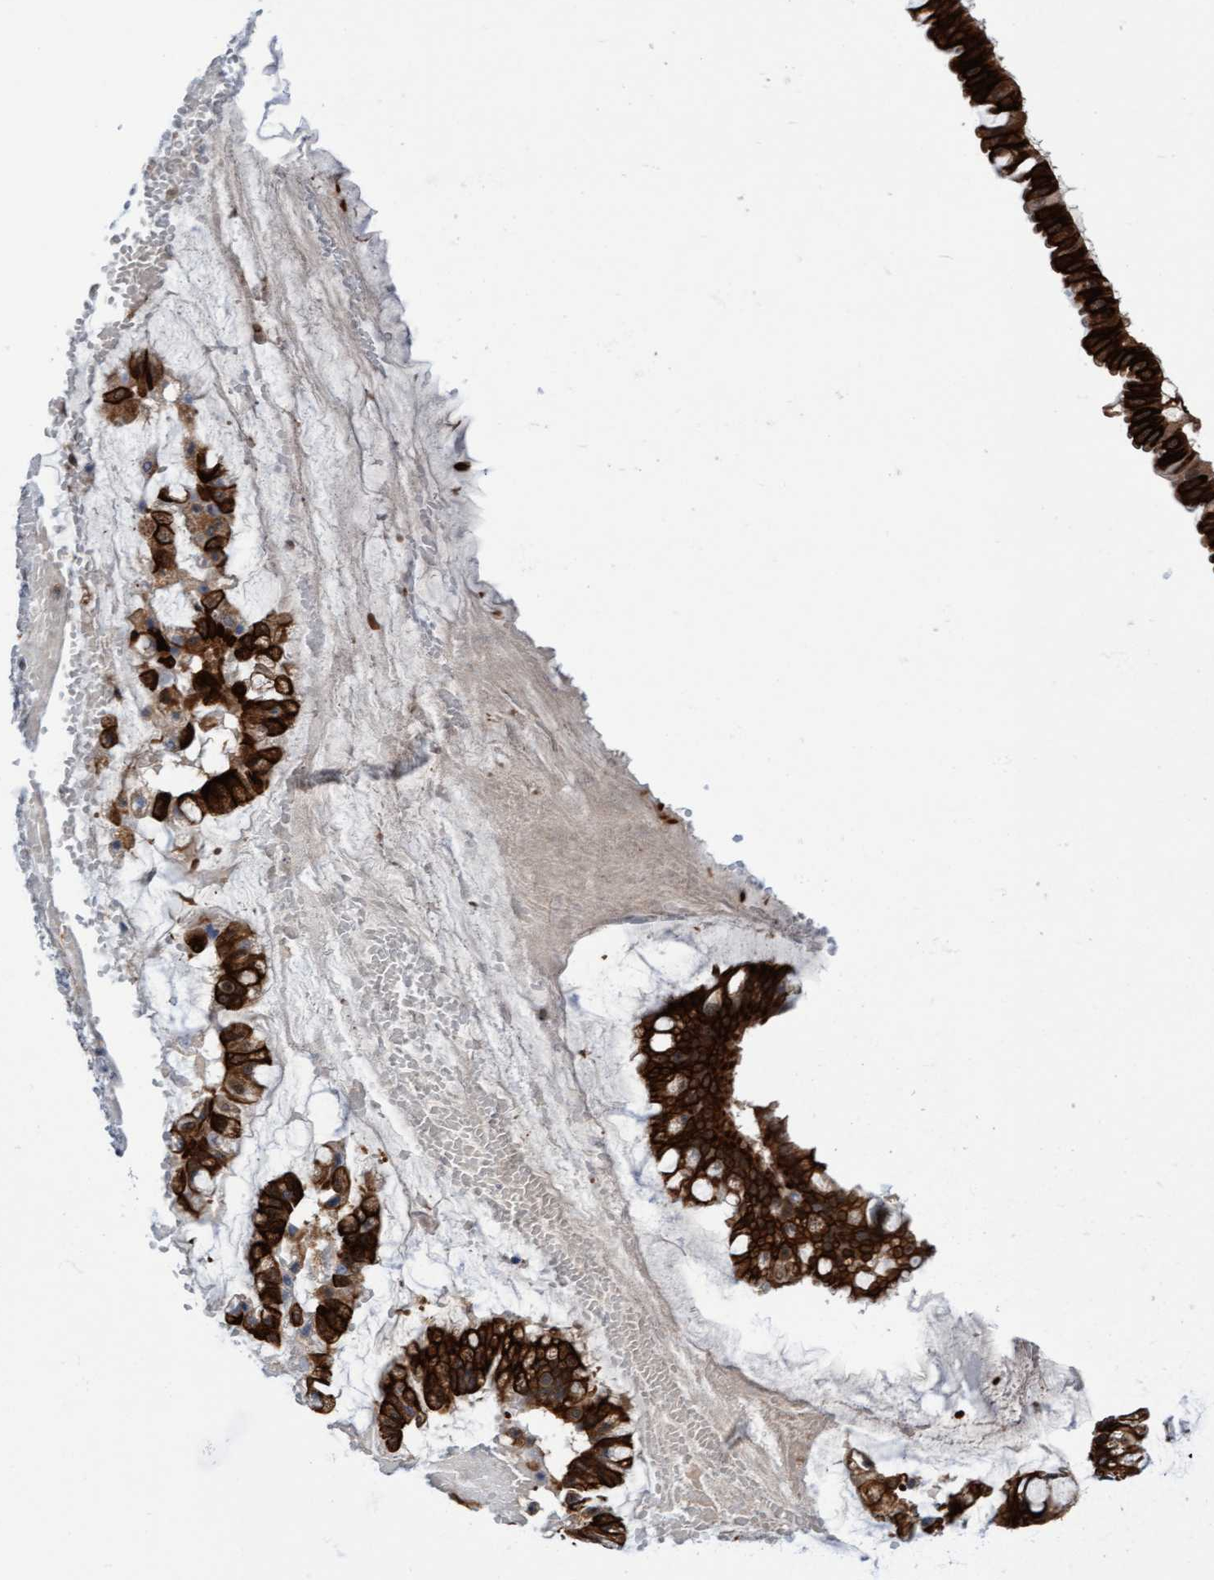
{"staining": {"intensity": "strong", "quantity": ">75%", "location": "cytoplasmic/membranous,nuclear"}, "tissue": "ovarian cancer", "cell_type": "Tumor cells", "image_type": "cancer", "snomed": [{"axis": "morphology", "description": "Cystadenocarcinoma, mucinous, NOS"}, {"axis": "topography", "description": "Ovary"}], "caption": "Human ovarian cancer stained for a protein (brown) demonstrates strong cytoplasmic/membranous and nuclear positive staining in about >75% of tumor cells.", "gene": "RAP1GAP2", "patient": {"sex": "female", "age": 73}}